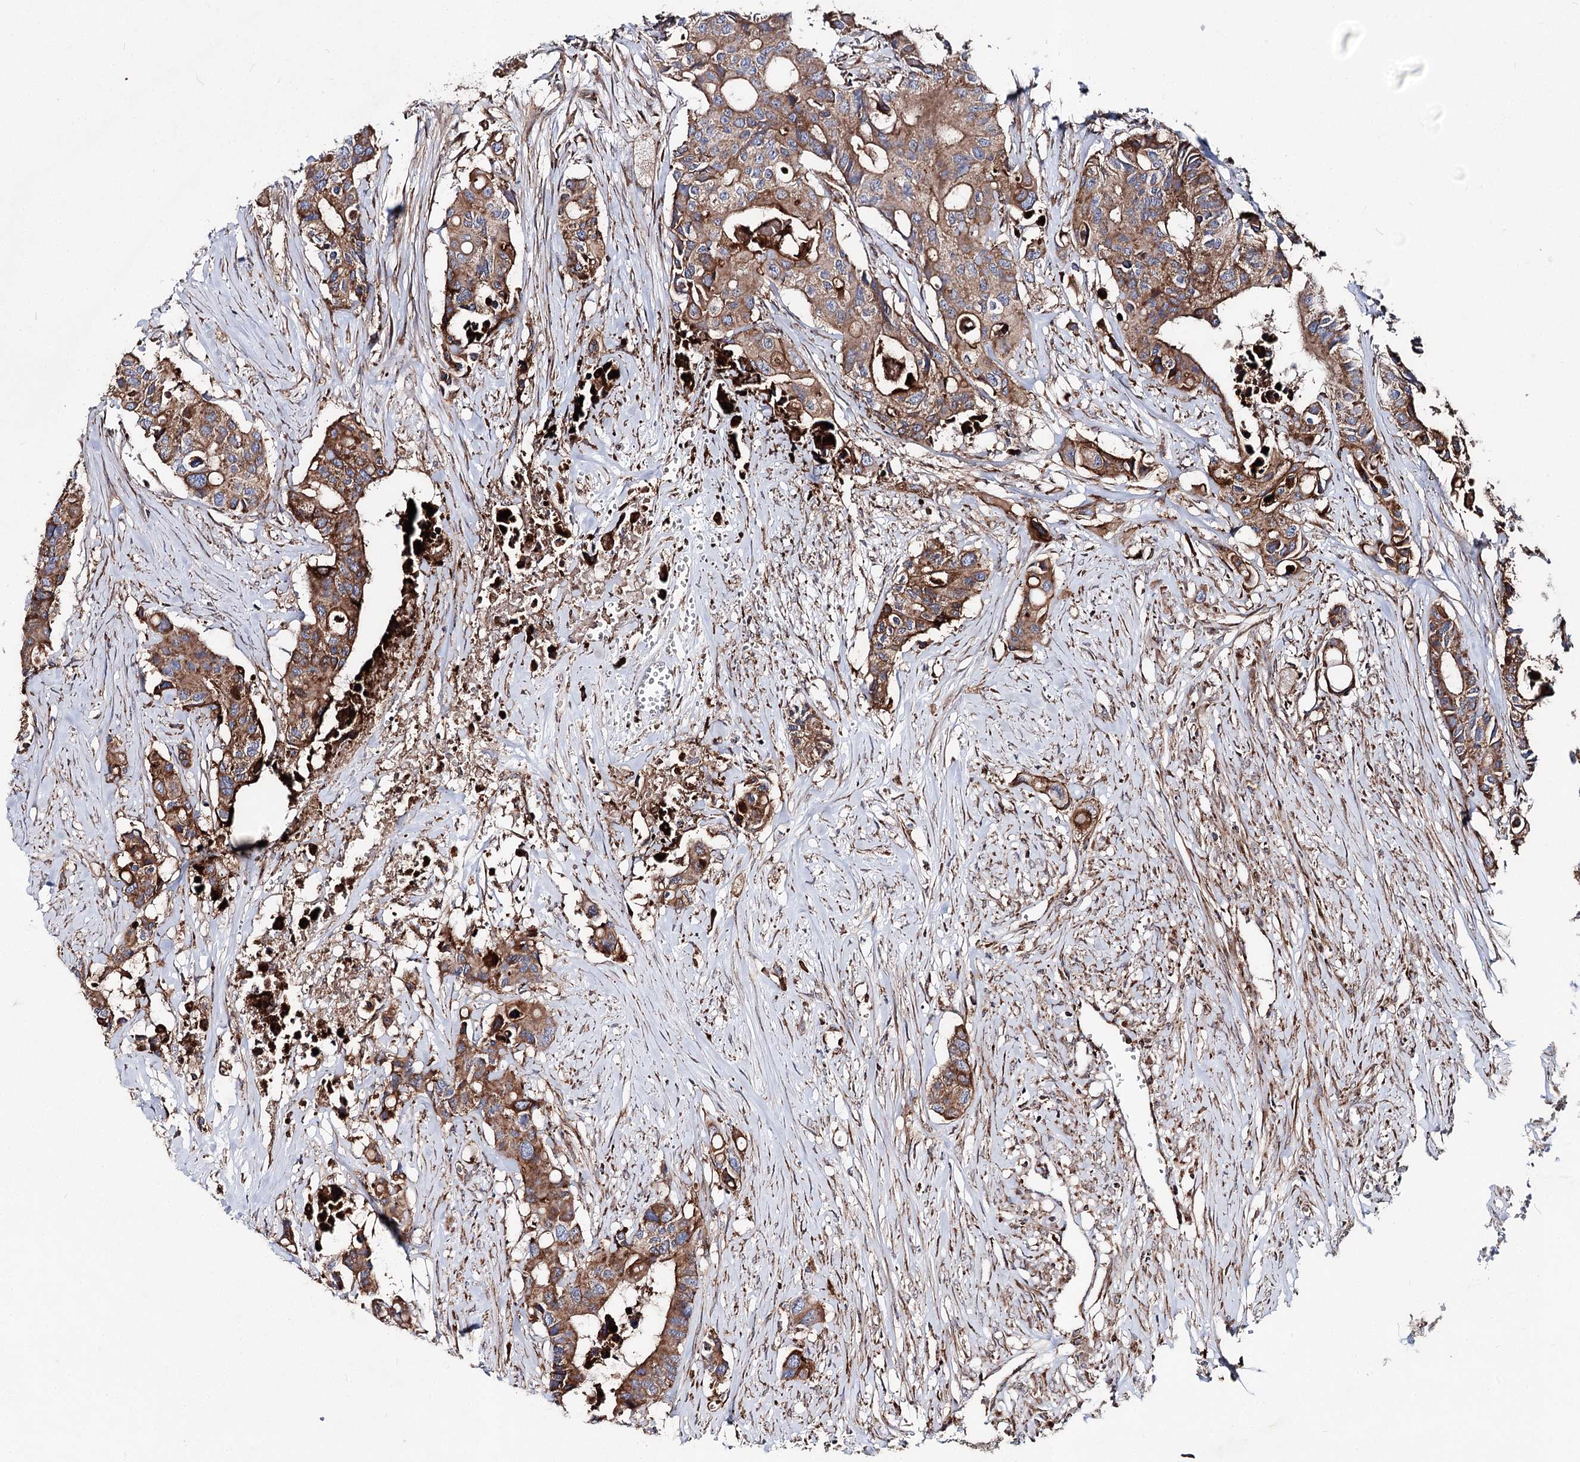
{"staining": {"intensity": "strong", "quantity": "25%-75%", "location": "cytoplasmic/membranous"}, "tissue": "colorectal cancer", "cell_type": "Tumor cells", "image_type": "cancer", "snomed": [{"axis": "morphology", "description": "Adenocarcinoma, NOS"}, {"axis": "topography", "description": "Colon"}], "caption": "The immunohistochemical stain shows strong cytoplasmic/membranous positivity in tumor cells of adenocarcinoma (colorectal) tissue.", "gene": "MSANTD2", "patient": {"sex": "male", "age": 77}}